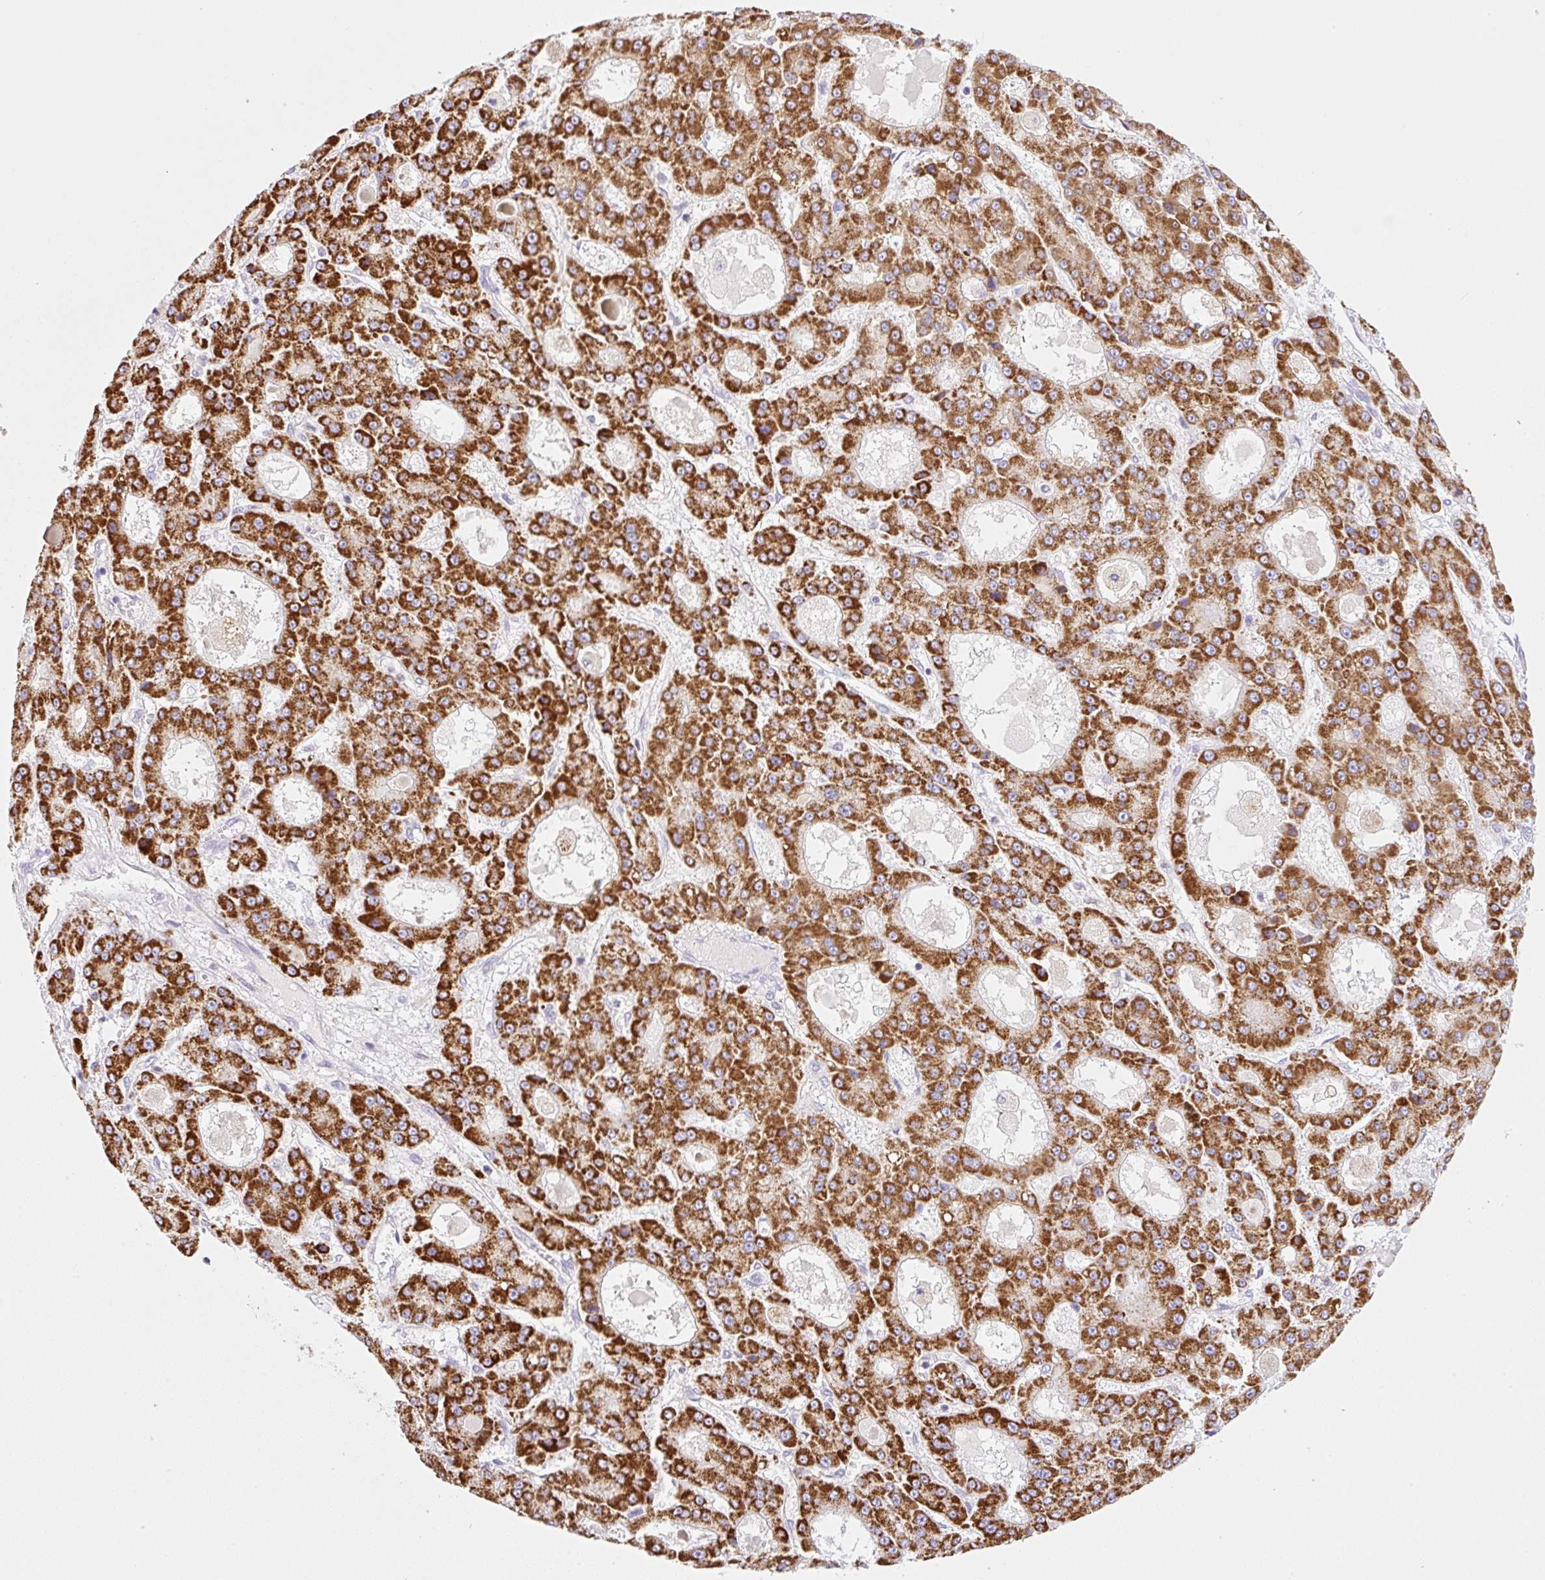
{"staining": {"intensity": "strong", "quantity": ">75%", "location": "cytoplasmic/membranous"}, "tissue": "liver cancer", "cell_type": "Tumor cells", "image_type": "cancer", "snomed": [{"axis": "morphology", "description": "Carcinoma, Hepatocellular, NOS"}, {"axis": "topography", "description": "Liver"}], "caption": "Strong cytoplasmic/membranous staining for a protein is identified in about >75% of tumor cells of liver cancer using immunohistochemistry.", "gene": "NF1", "patient": {"sex": "male", "age": 70}}